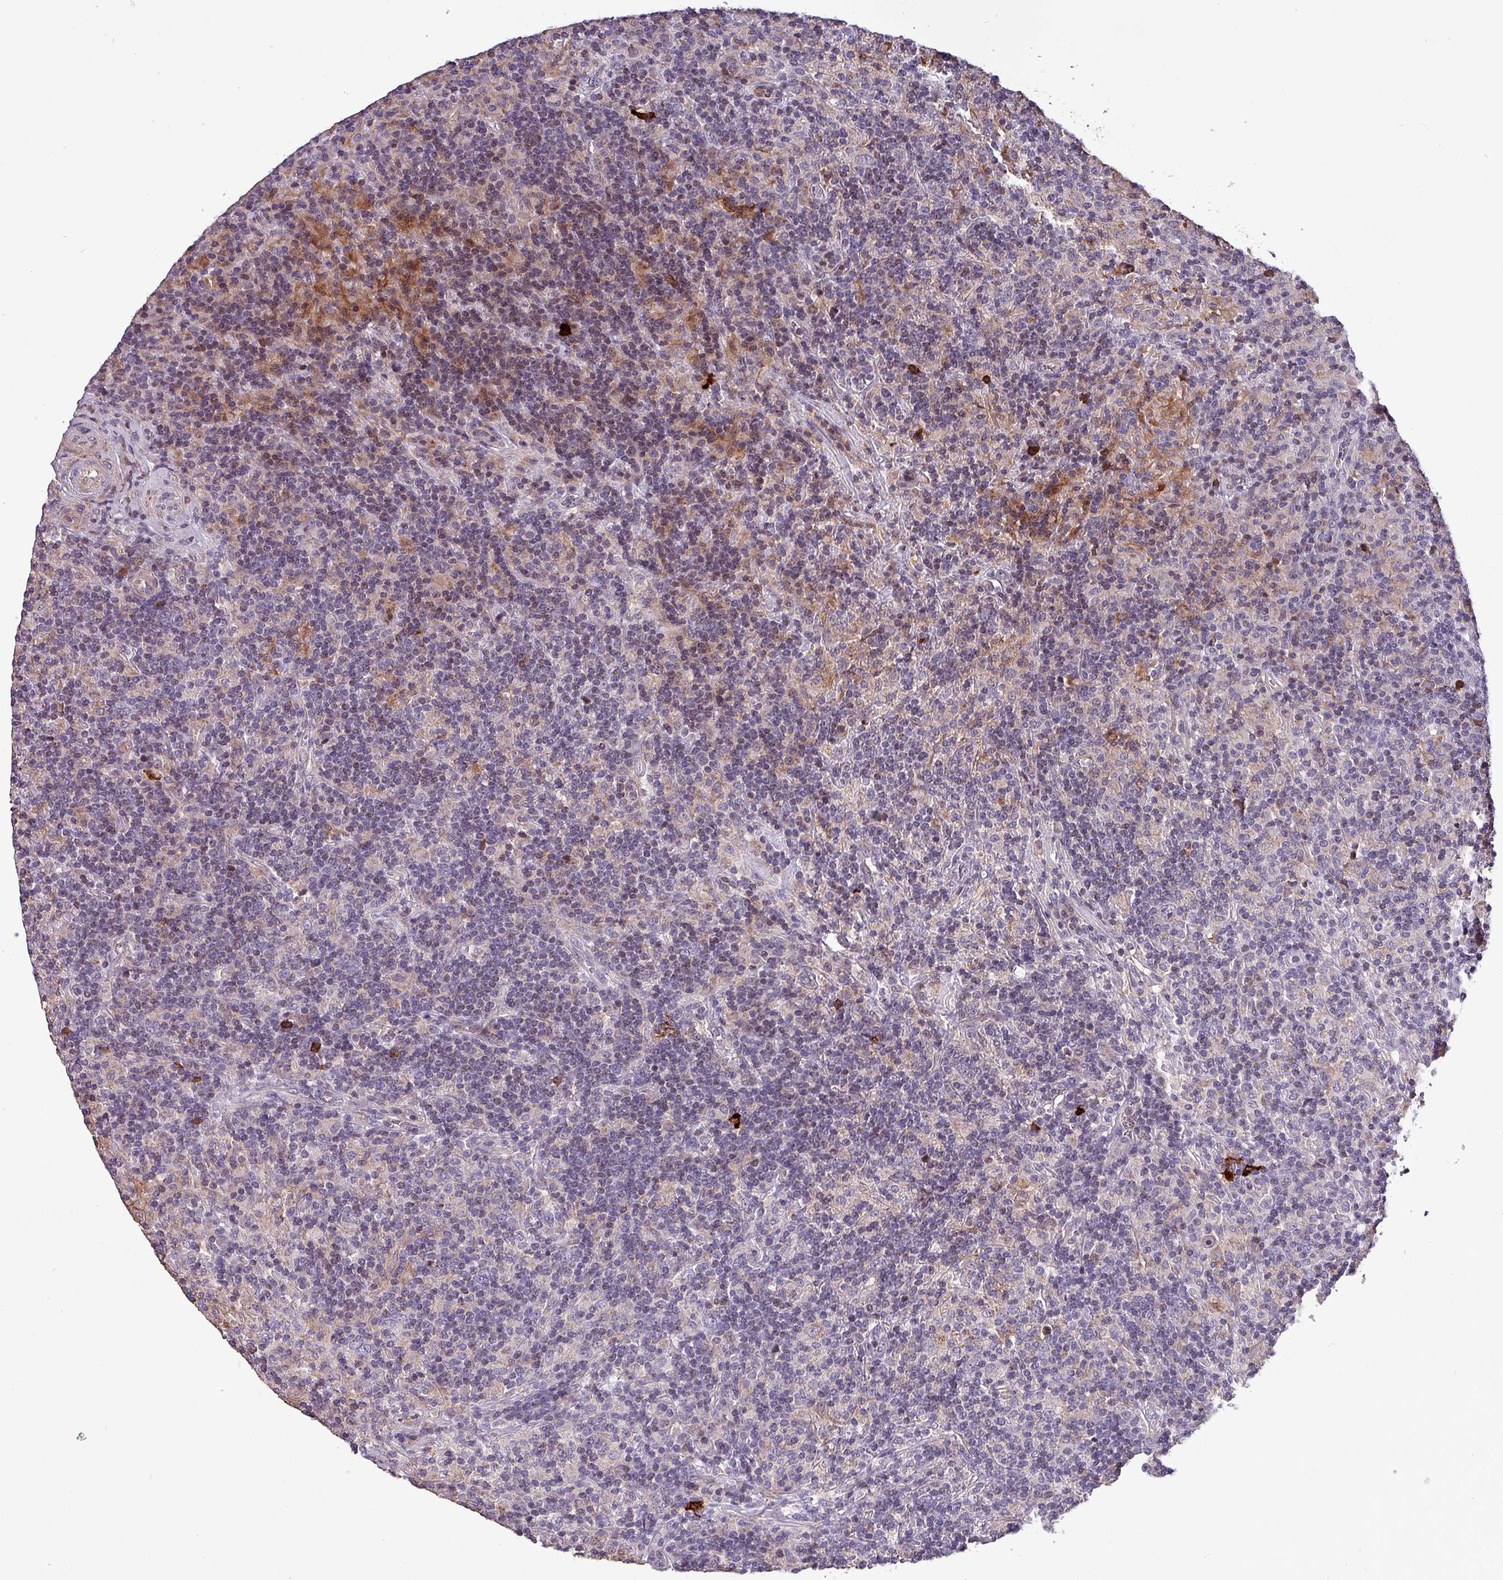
{"staining": {"intensity": "negative", "quantity": "none", "location": "none"}, "tissue": "lymphoma", "cell_type": "Tumor cells", "image_type": "cancer", "snomed": [{"axis": "morphology", "description": "Hodgkin's disease, NOS"}, {"axis": "topography", "description": "Lymph node"}], "caption": "Hodgkin's disease was stained to show a protein in brown. There is no significant expression in tumor cells. Nuclei are stained in blue.", "gene": "SCIN", "patient": {"sex": "male", "age": 70}}